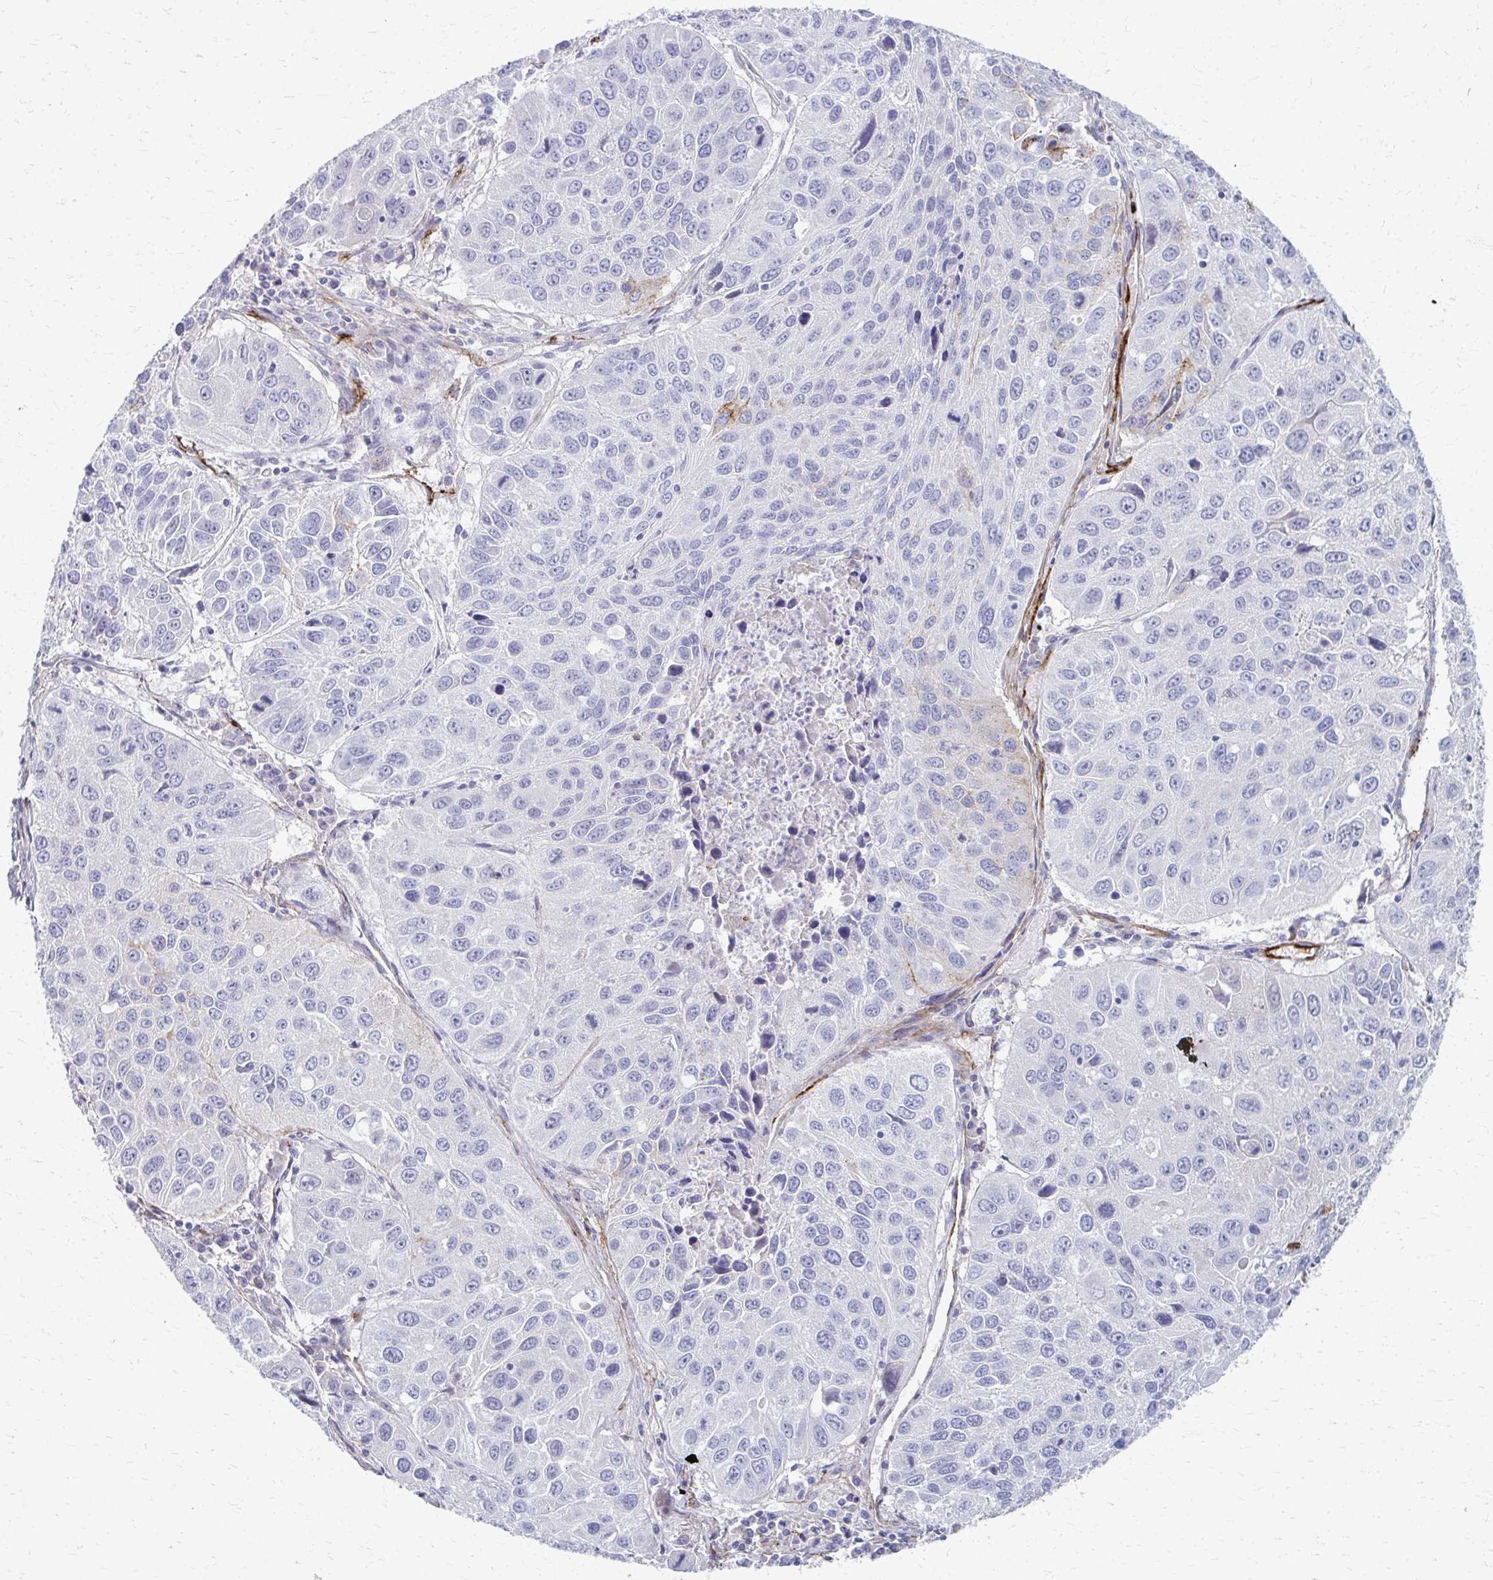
{"staining": {"intensity": "negative", "quantity": "none", "location": "none"}, "tissue": "lung cancer", "cell_type": "Tumor cells", "image_type": "cancer", "snomed": [{"axis": "morphology", "description": "Squamous cell carcinoma, NOS"}, {"axis": "topography", "description": "Lung"}], "caption": "The image demonstrates no significant positivity in tumor cells of squamous cell carcinoma (lung).", "gene": "ADIPOQ", "patient": {"sex": "female", "age": 61}}